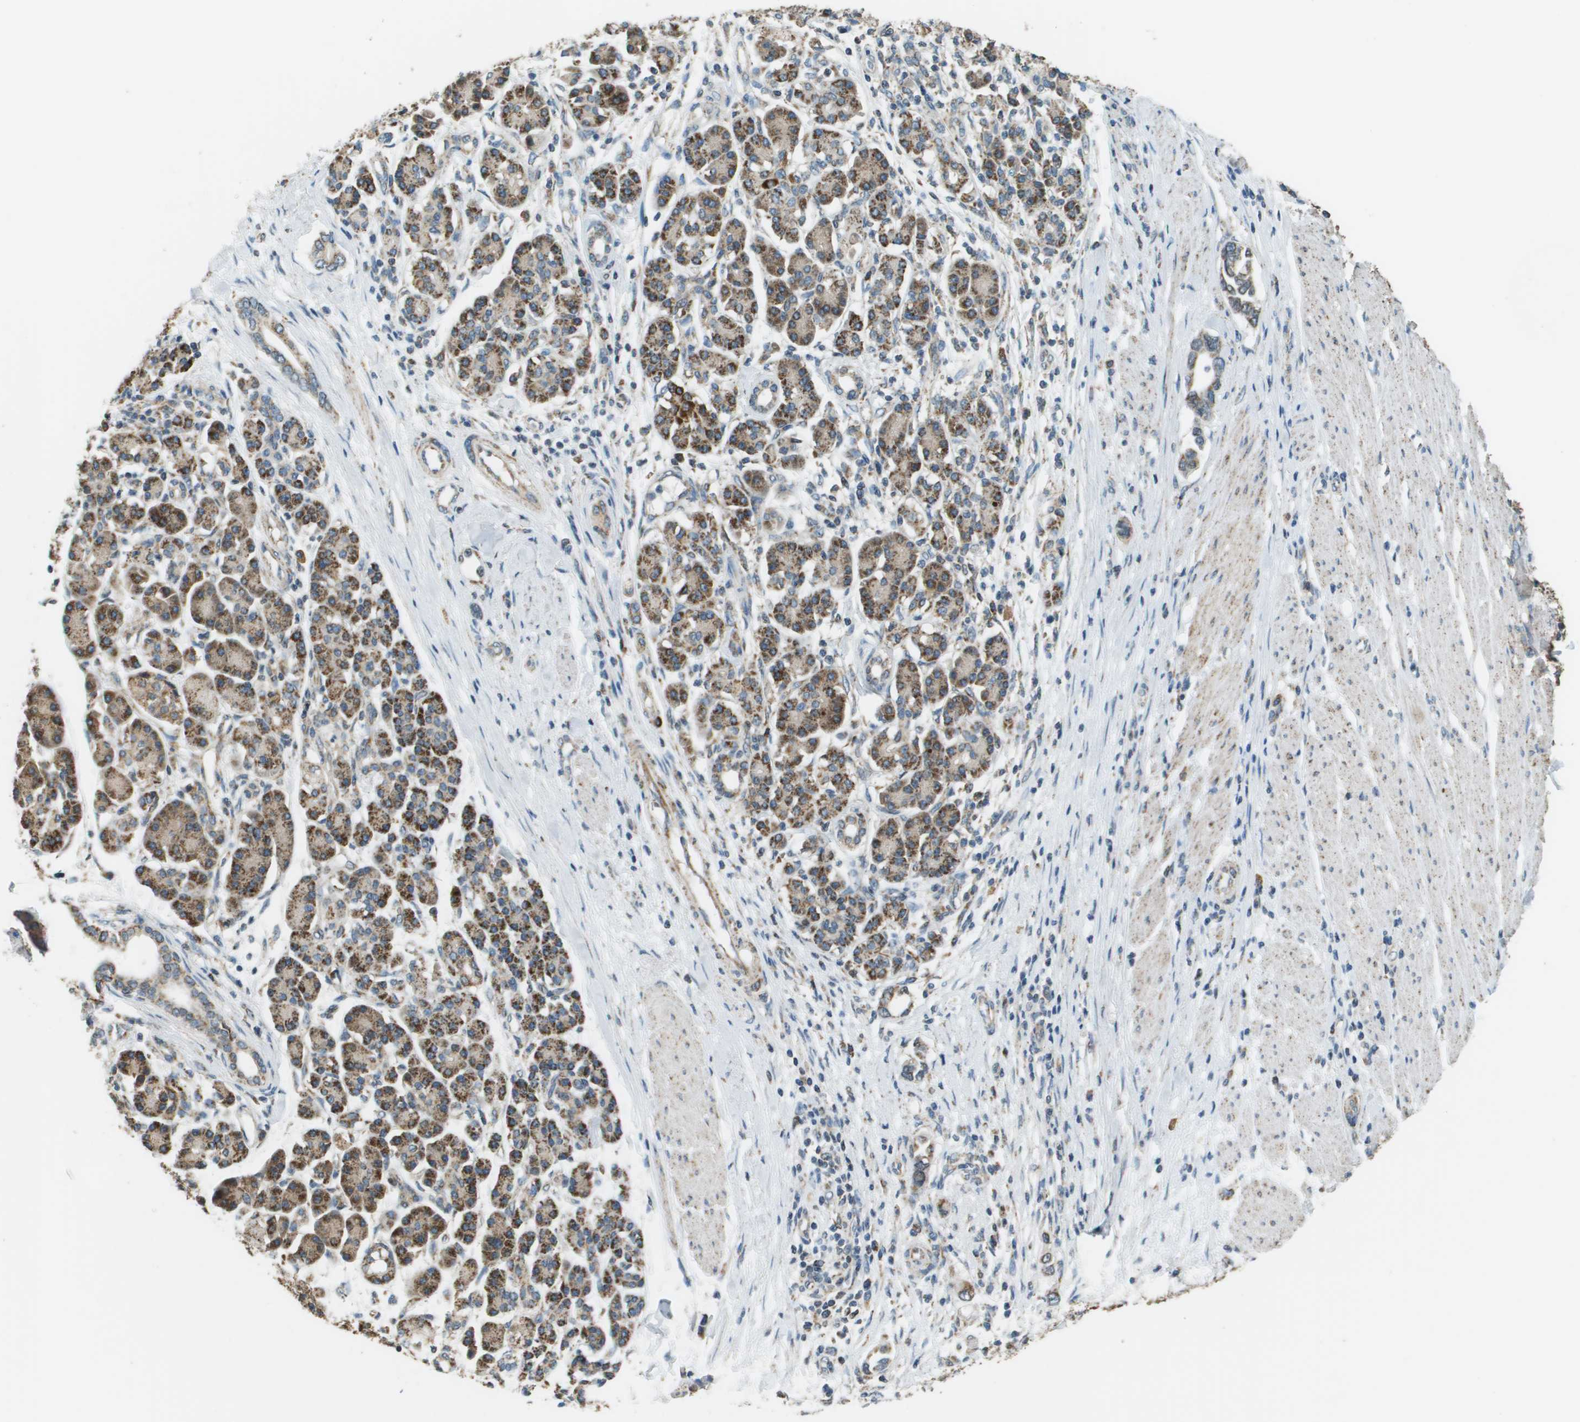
{"staining": {"intensity": "moderate", "quantity": ">75%", "location": "cytoplasmic/membranous"}, "tissue": "pancreatic cancer", "cell_type": "Tumor cells", "image_type": "cancer", "snomed": [{"axis": "morphology", "description": "Adenocarcinoma, NOS"}, {"axis": "topography", "description": "Pancreas"}], "caption": "High-magnification brightfield microscopy of pancreatic cancer stained with DAB (3,3'-diaminobenzidine) (brown) and counterstained with hematoxylin (blue). tumor cells exhibit moderate cytoplasmic/membranous positivity is identified in about>75% of cells.", "gene": "FH", "patient": {"sex": "female", "age": 57}}